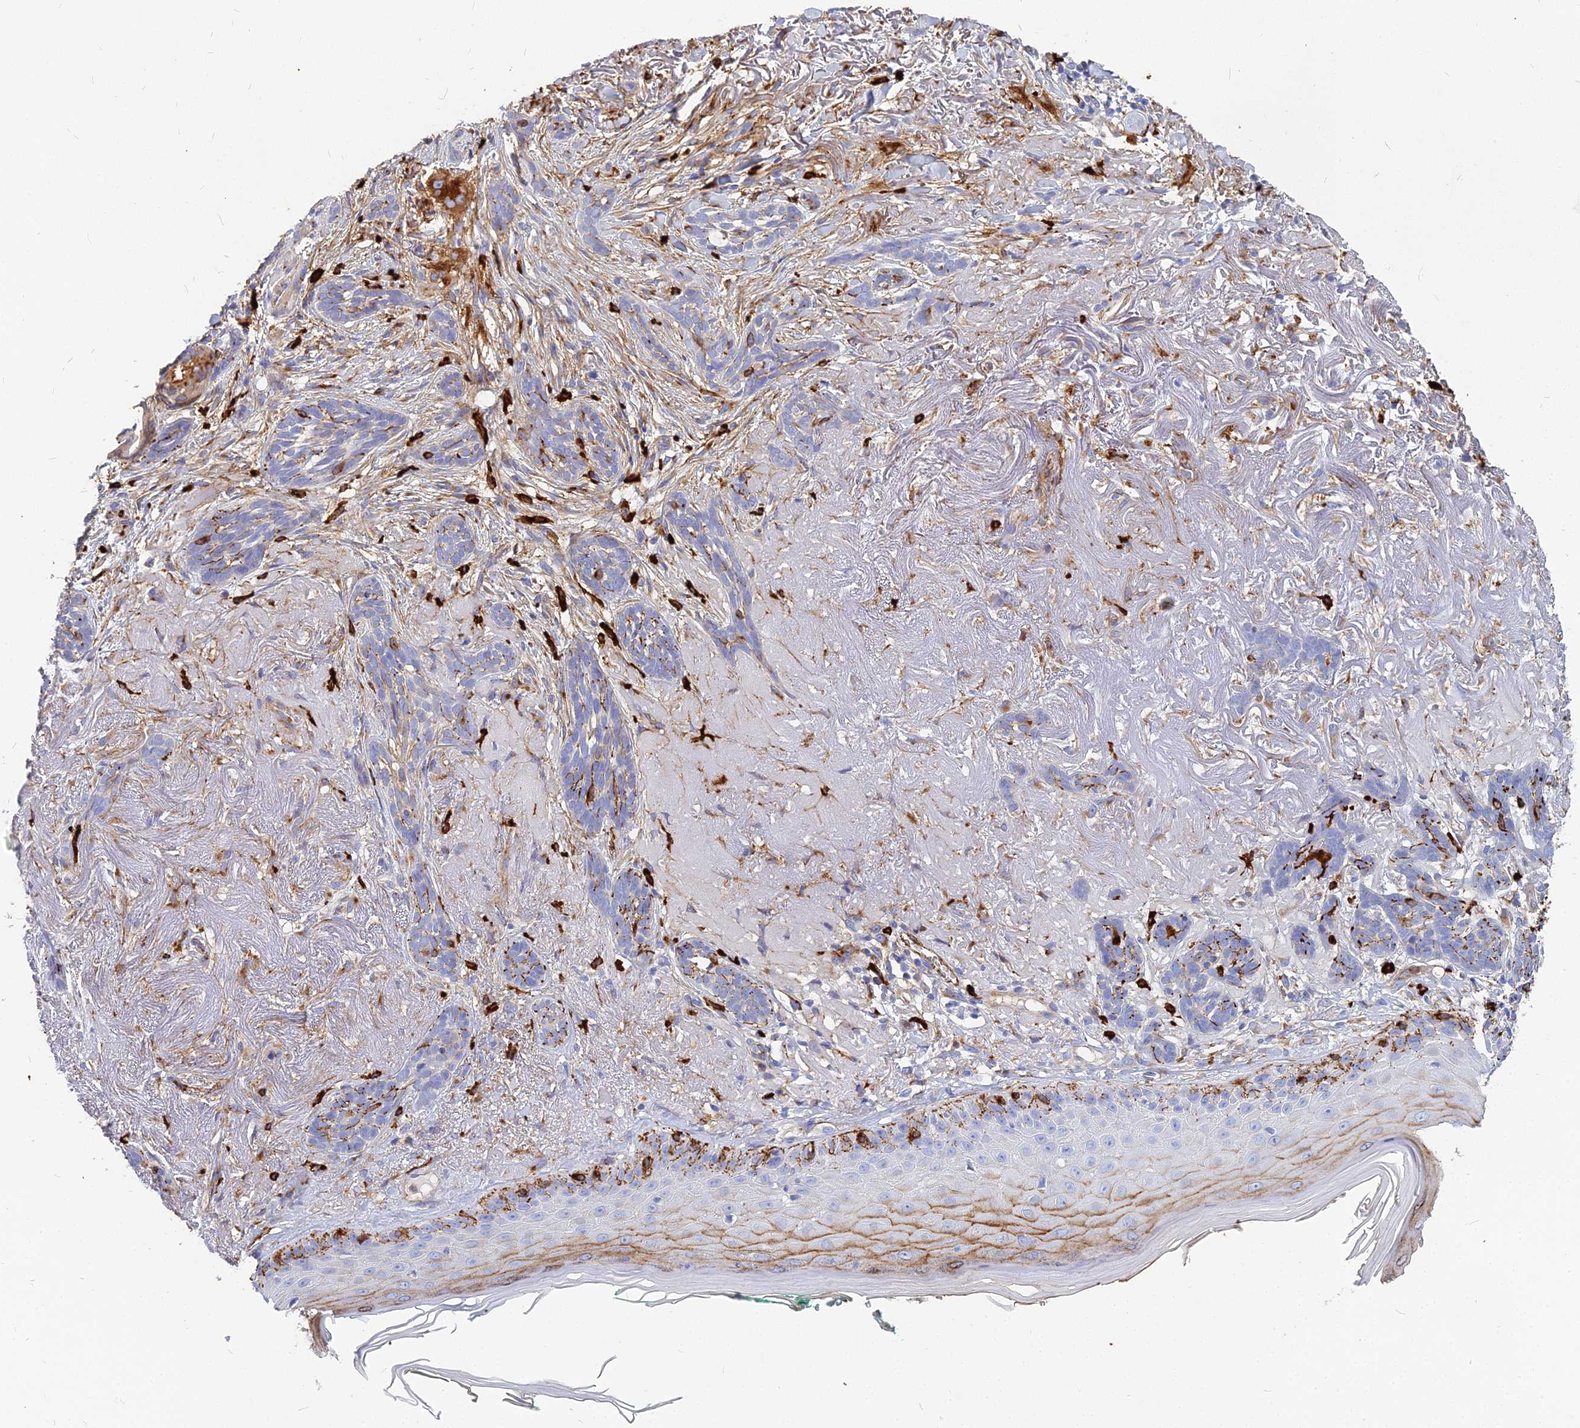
{"staining": {"intensity": "negative", "quantity": "none", "location": "none"}, "tissue": "skin cancer", "cell_type": "Tumor cells", "image_type": "cancer", "snomed": [{"axis": "morphology", "description": "Basal cell carcinoma"}, {"axis": "topography", "description": "Skin"}], "caption": "Immunohistochemical staining of human skin cancer exhibits no significant staining in tumor cells. The staining was performed using DAB to visualize the protein expression in brown, while the nuclei were stained in blue with hematoxylin (Magnification: 20x).", "gene": "VAT1", "patient": {"sex": "male", "age": 71}}